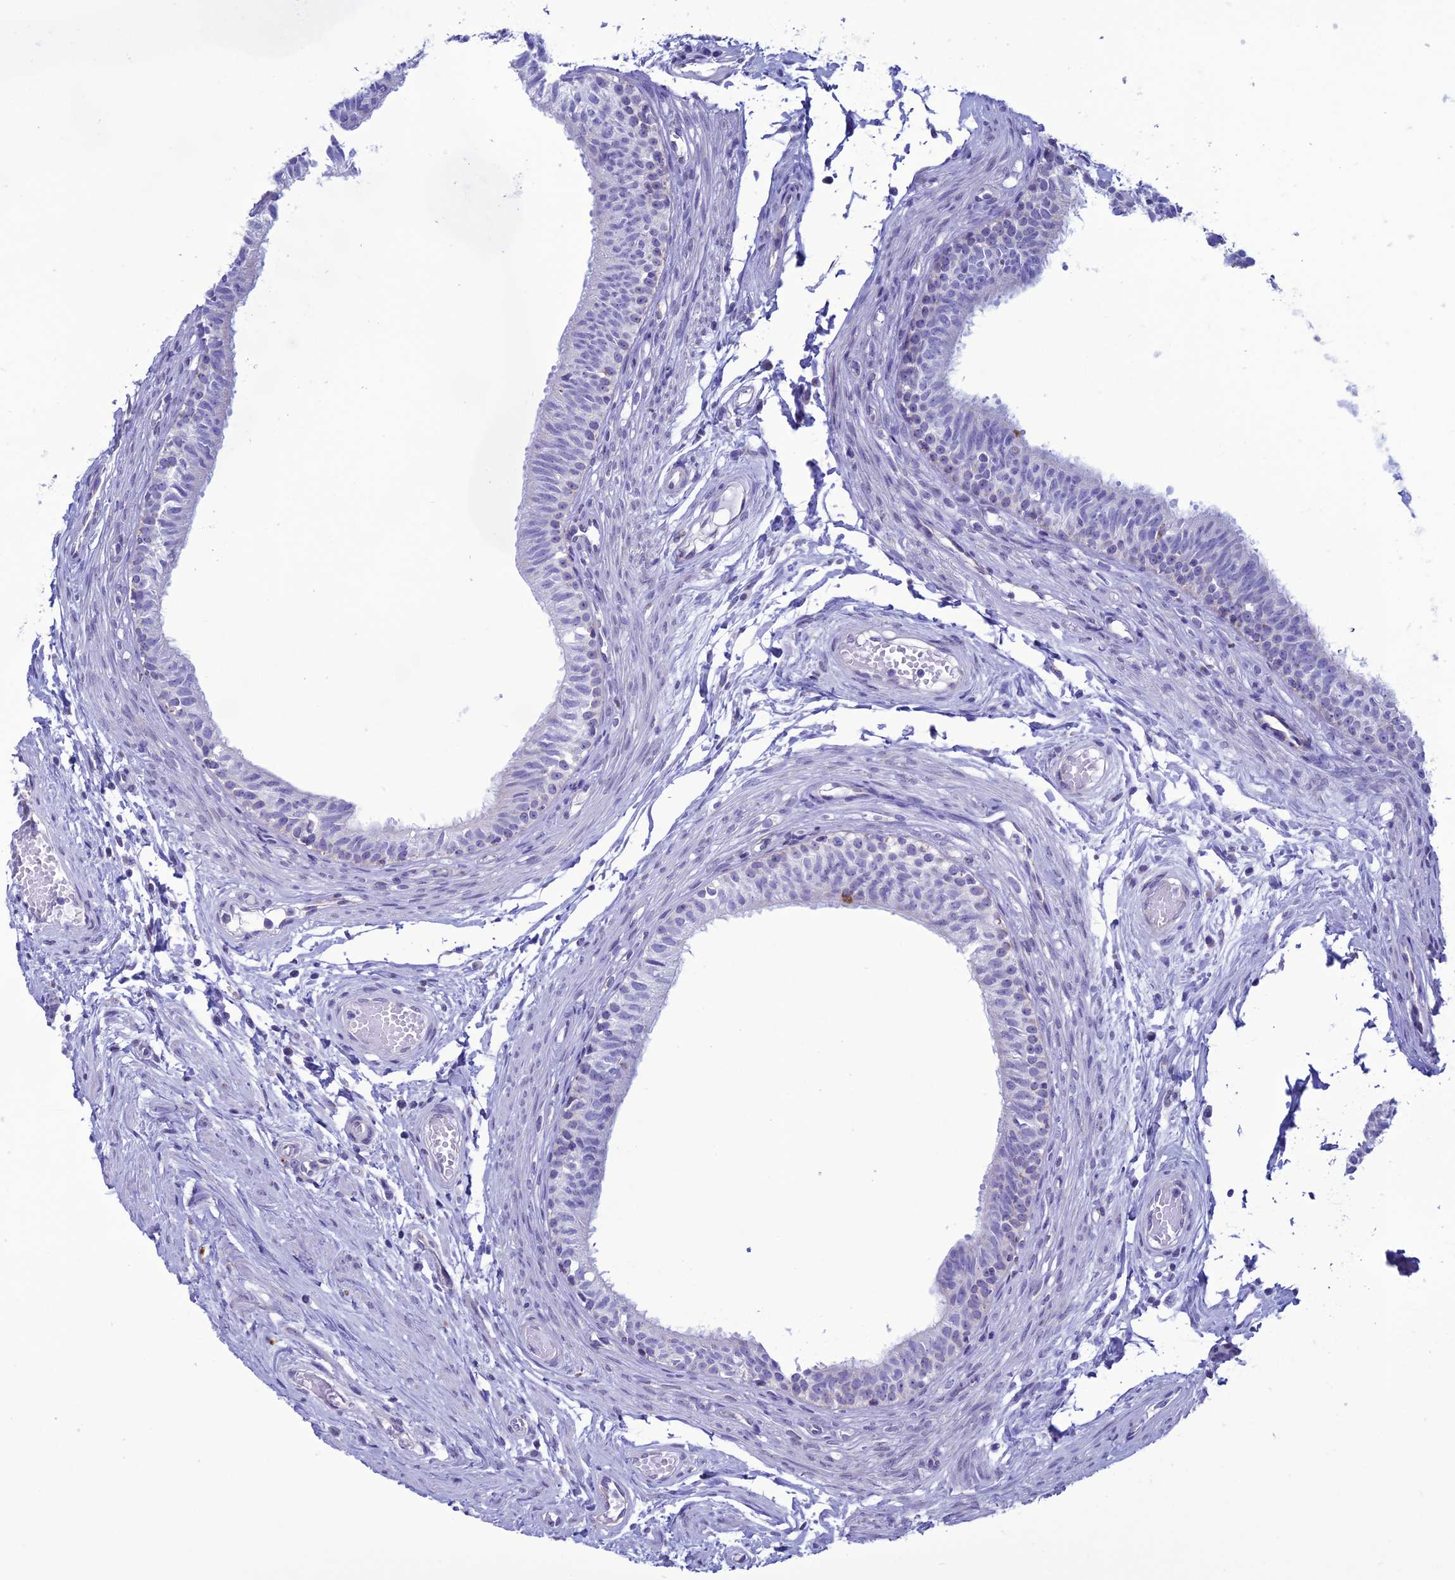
{"staining": {"intensity": "negative", "quantity": "none", "location": "none"}, "tissue": "epididymis", "cell_type": "Glandular cells", "image_type": "normal", "snomed": [{"axis": "morphology", "description": "Normal tissue, NOS"}, {"axis": "topography", "description": "Epididymis, spermatic cord, NOS"}], "caption": "Human epididymis stained for a protein using immunohistochemistry displays no expression in glandular cells.", "gene": "CFAP210", "patient": {"sex": "male", "age": 22}}